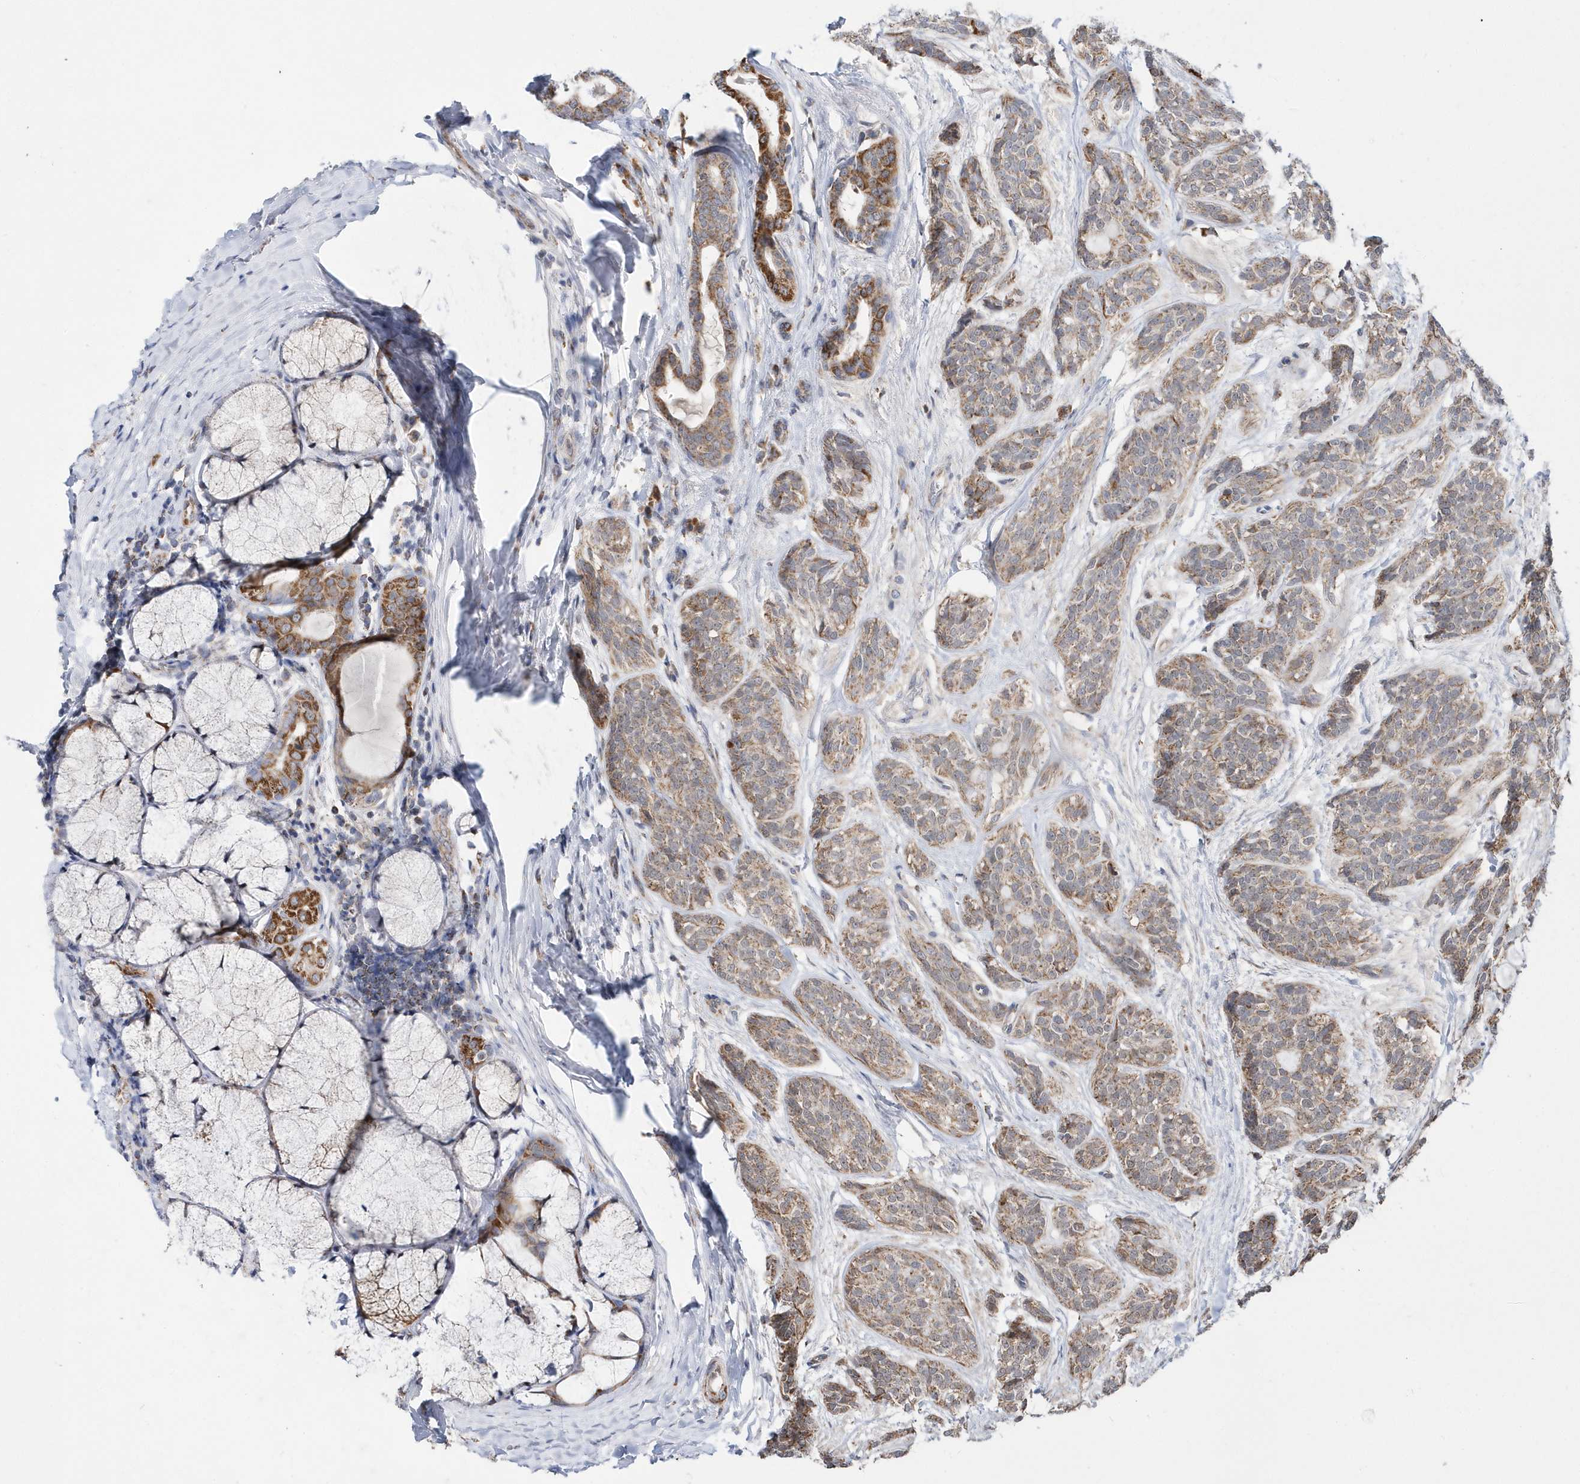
{"staining": {"intensity": "weak", "quantity": "25%-75%", "location": "cytoplasmic/membranous"}, "tissue": "head and neck cancer", "cell_type": "Tumor cells", "image_type": "cancer", "snomed": [{"axis": "morphology", "description": "Adenocarcinoma, NOS"}, {"axis": "topography", "description": "Head-Neck"}], "caption": "Adenocarcinoma (head and neck) tissue displays weak cytoplasmic/membranous expression in approximately 25%-75% of tumor cells, visualized by immunohistochemistry.", "gene": "SPATA5", "patient": {"sex": "male", "age": 66}}